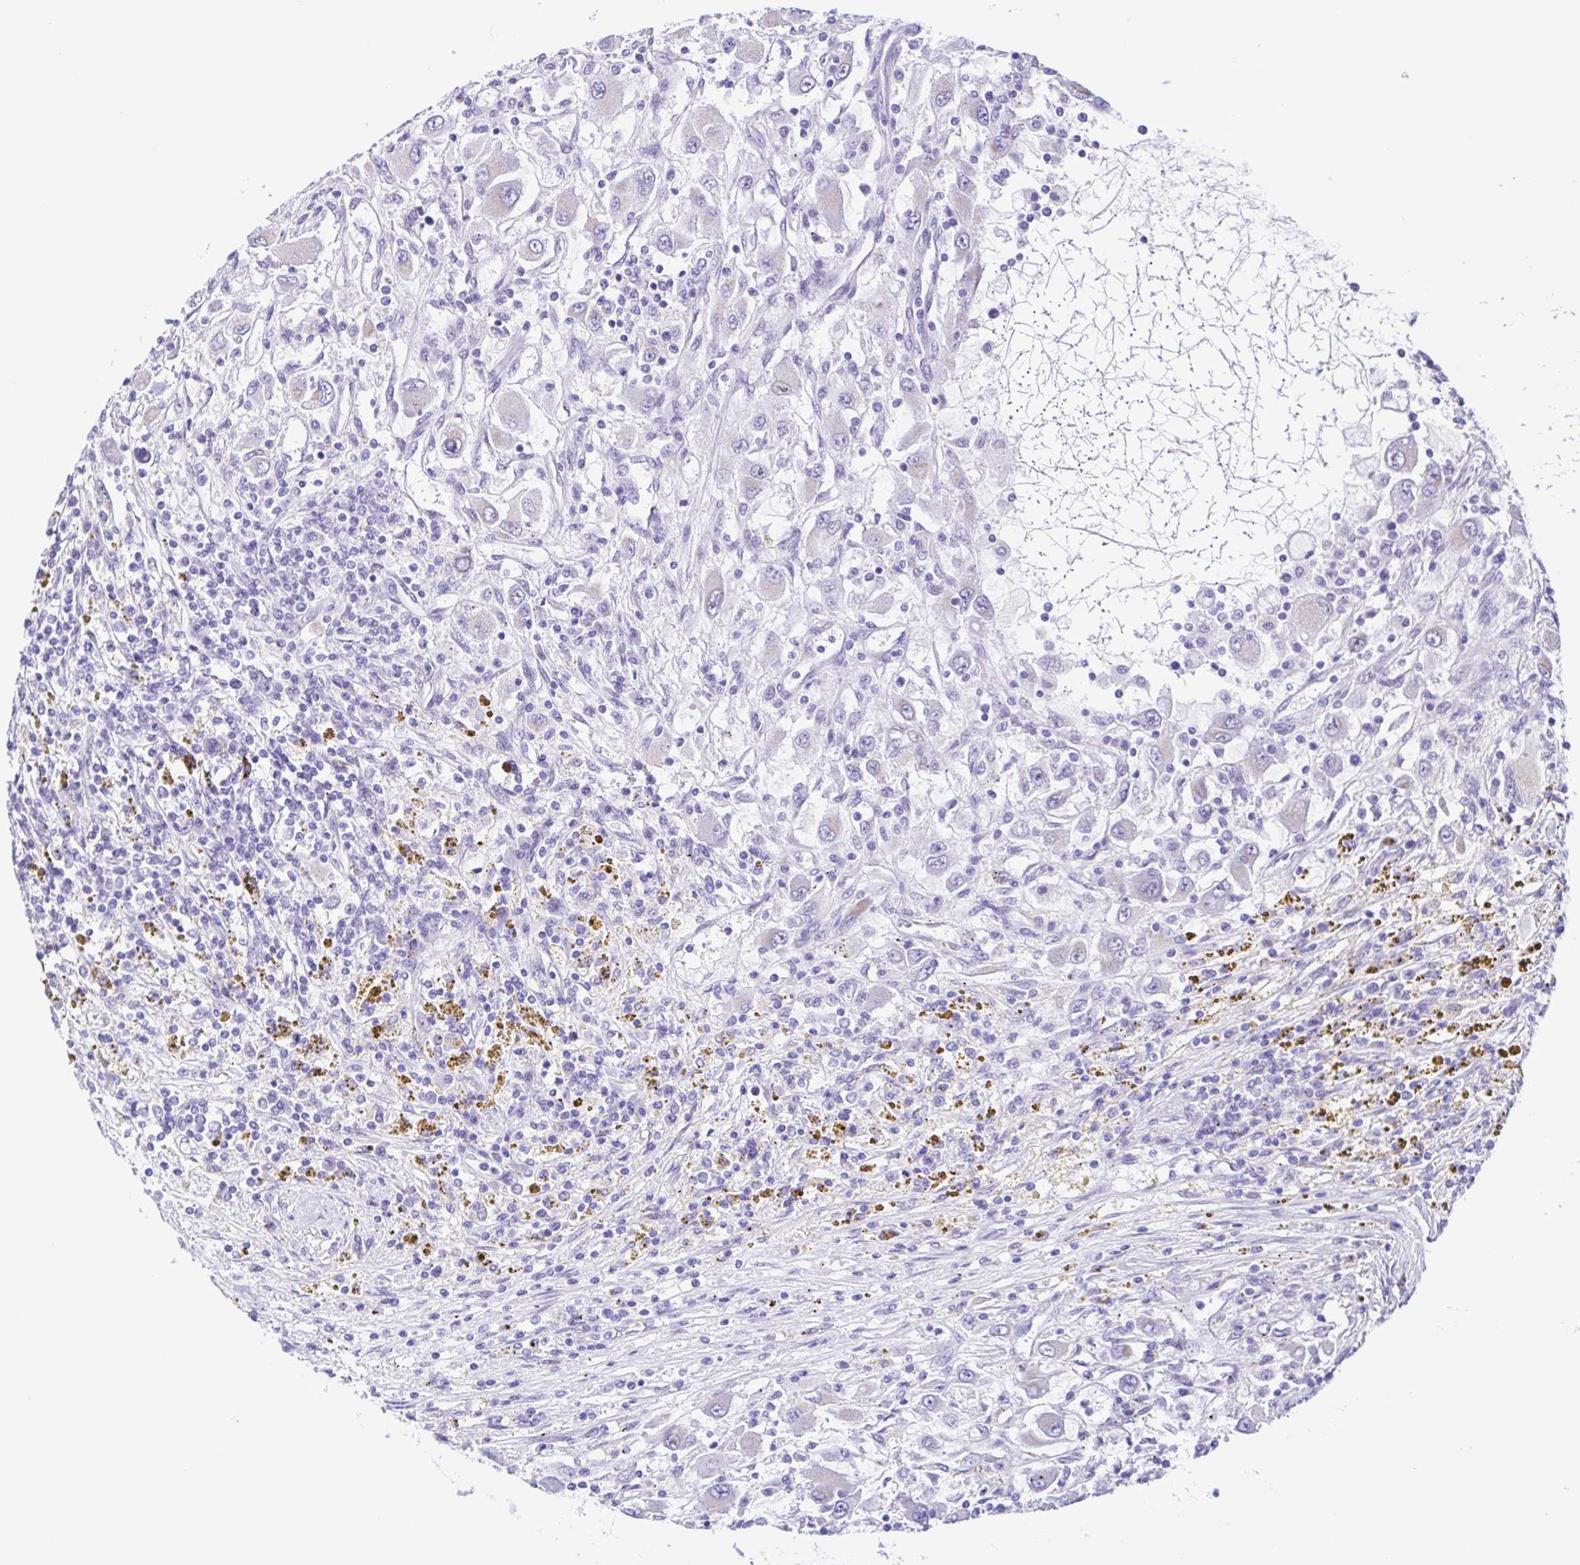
{"staining": {"intensity": "negative", "quantity": "none", "location": "none"}, "tissue": "renal cancer", "cell_type": "Tumor cells", "image_type": "cancer", "snomed": [{"axis": "morphology", "description": "Adenocarcinoma, NOS"}, {"axis": "topography", "description": "Kidney"}], "caption": "This is a micrograph of IHC staining of adenocarcinoma (renal), which shows no positivity in tumor cells.", "gene": "TGM3", "patient": {"sex": "female", "age": 67}}